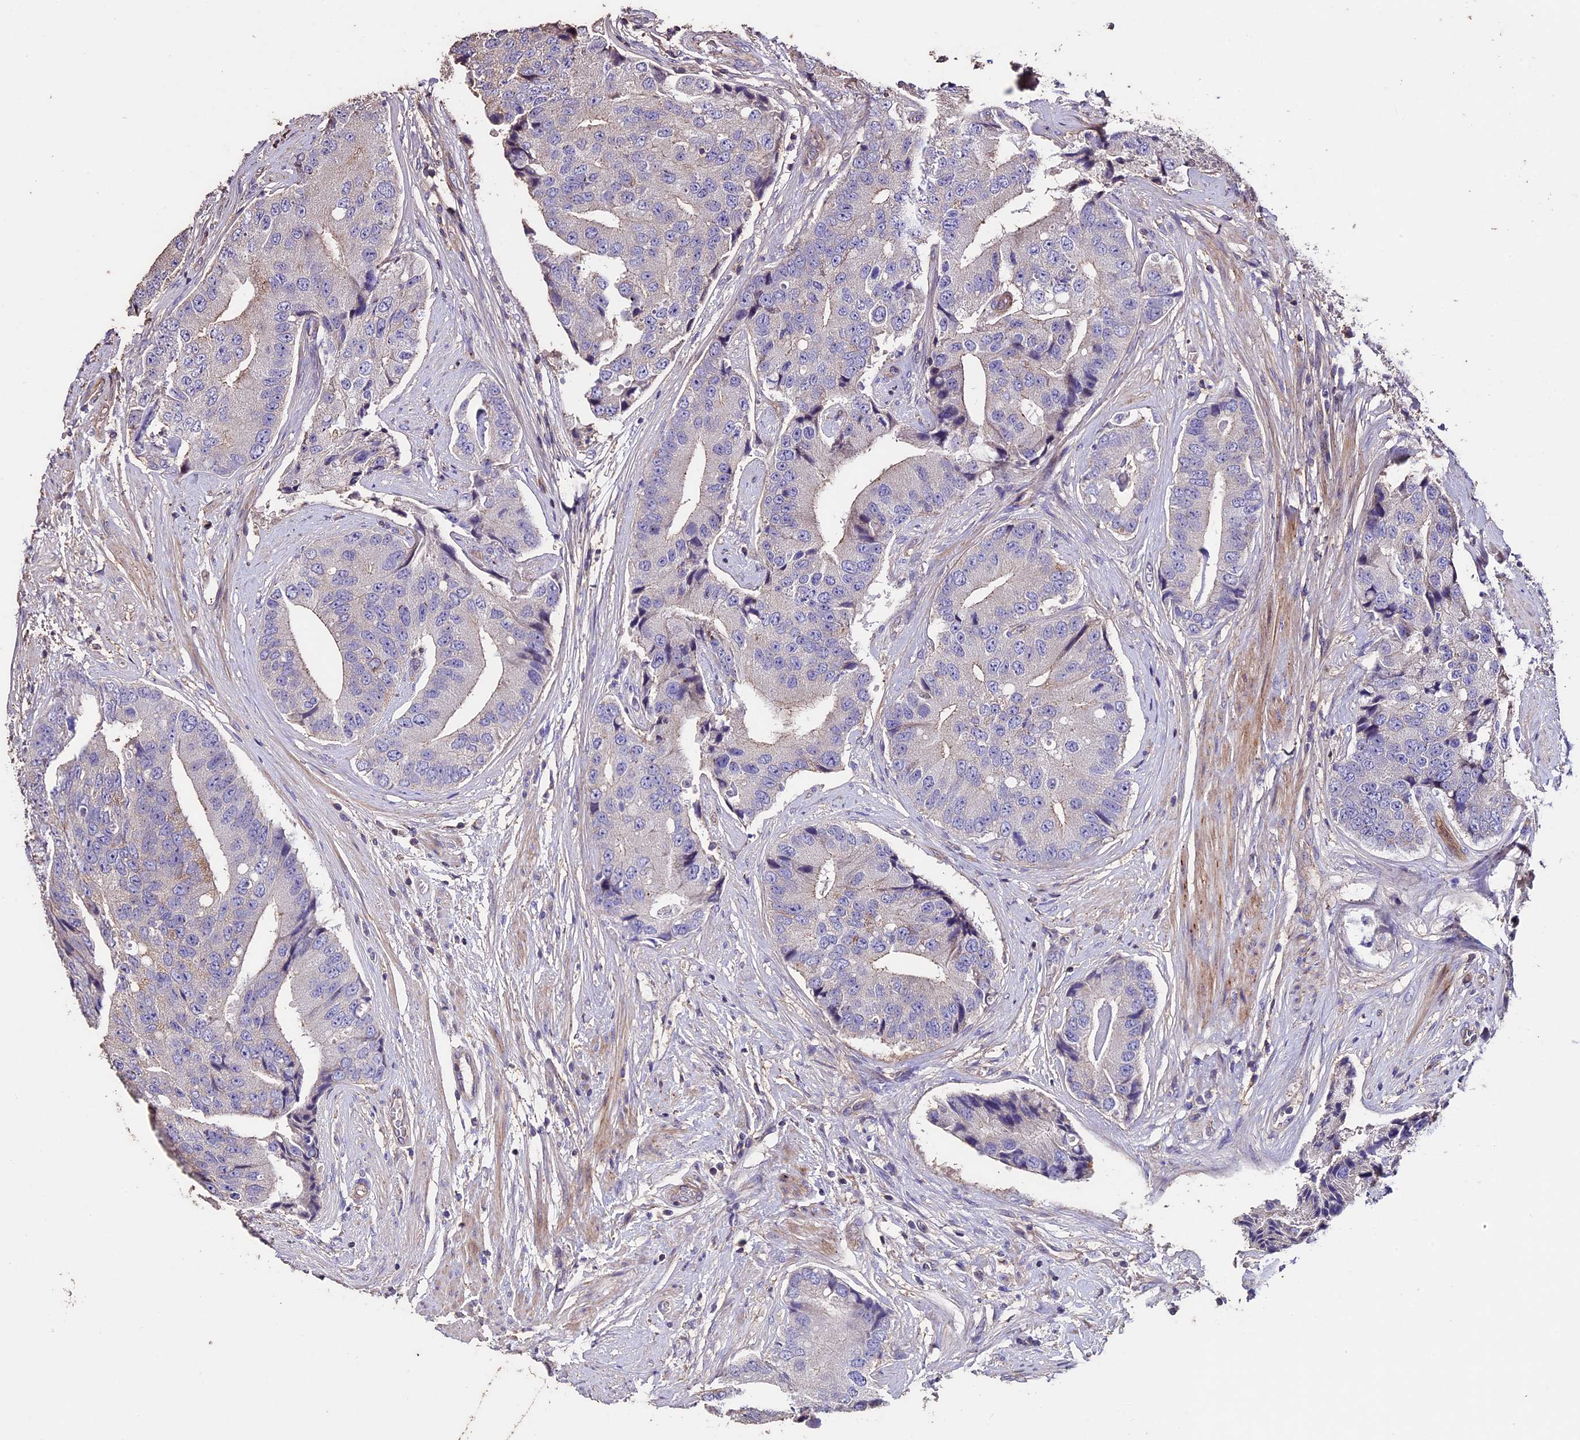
{"staining": {"intensity": "negative", "quantity": "none", "location": "none"}, "tissue": "prostate cancer", "cell_type": "Tumor cells", "image_type": "cancer", "snomed": [{"axis": "morphology", "description": "Adenocarcinoma, High grade"}, {"axis": "topography", "description": "Prostate"}], "caption": "There is no significant expression in tumor cells of prostate cancer (high-grade adenocarcinoma).", "gene": "USB1", "patient": {"sex": "male", "age": 70}}